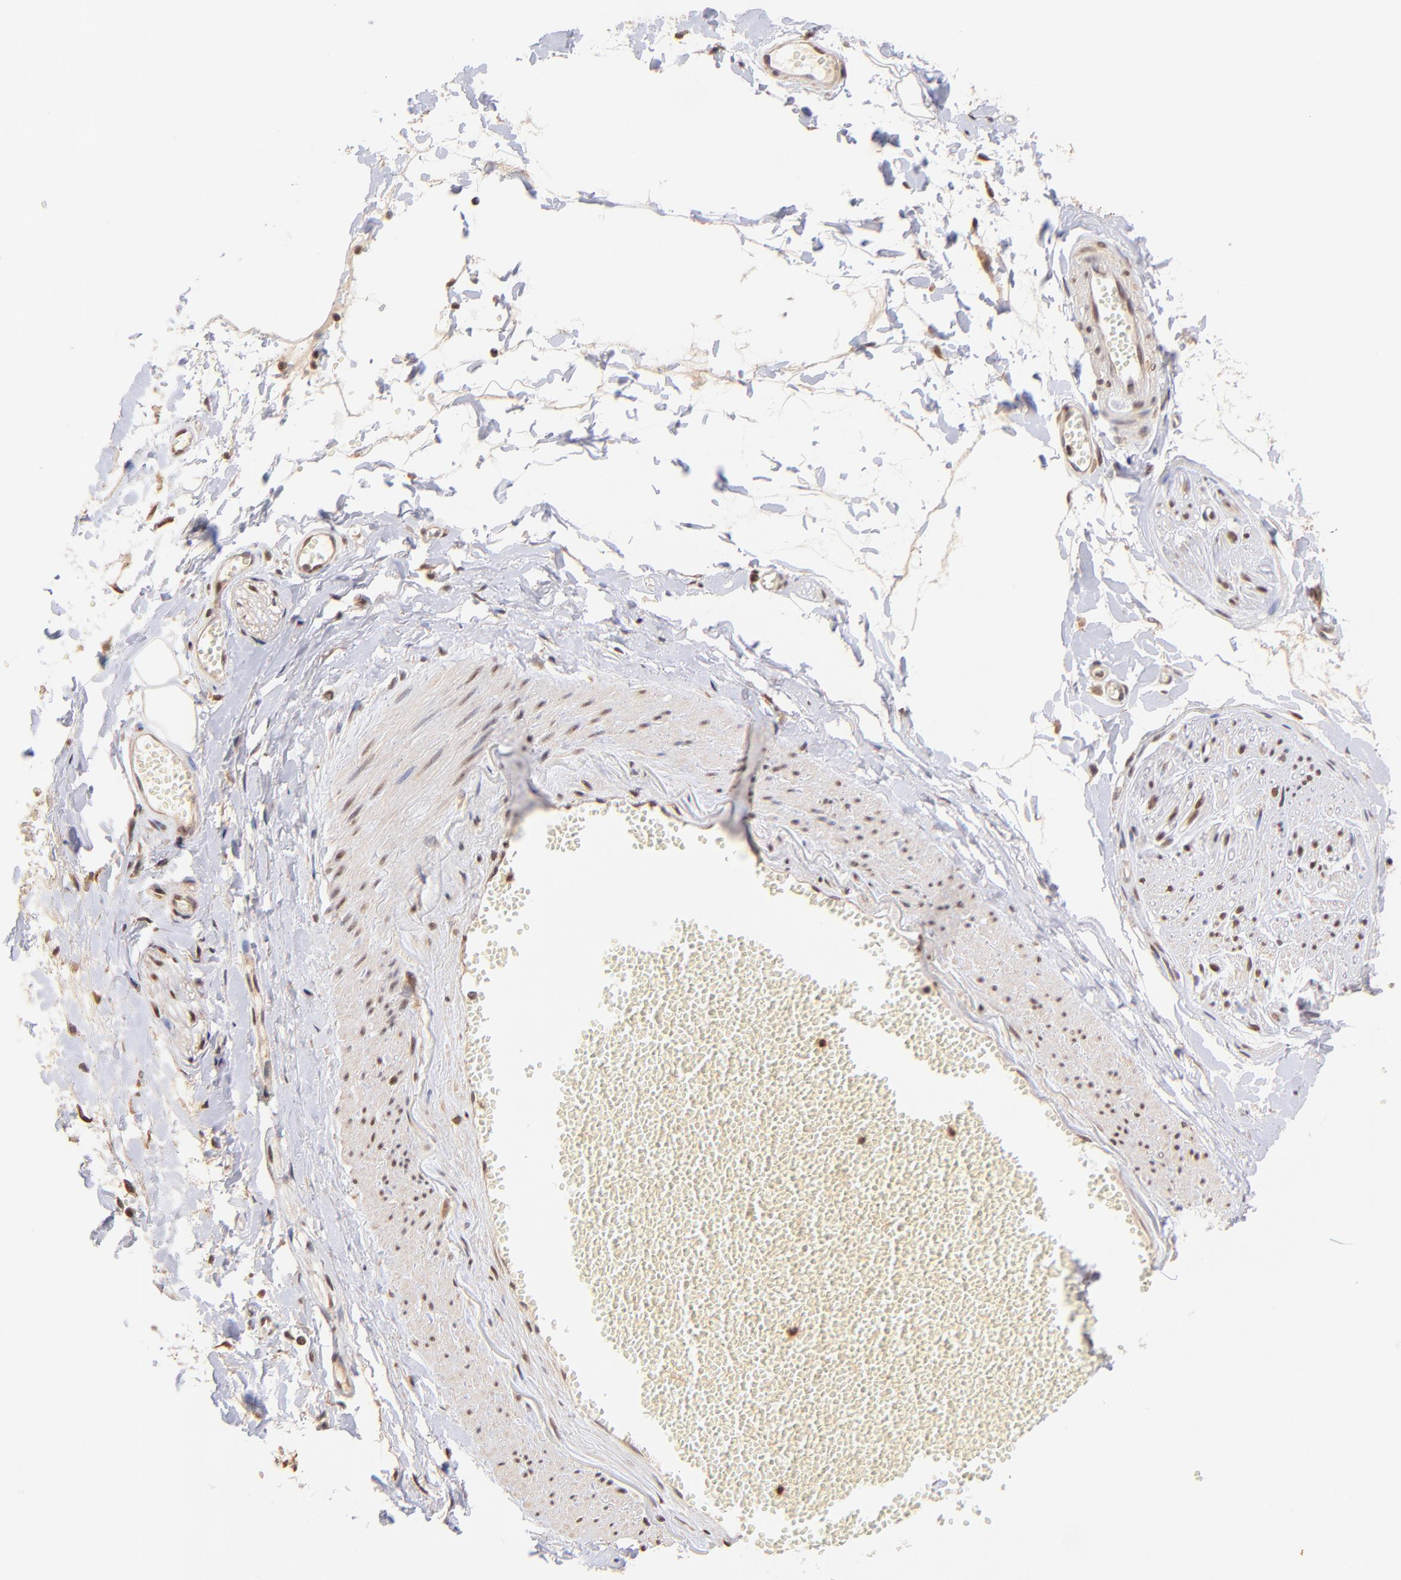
{"staining": {"intensity": "strong", "quantity": ">75%", "location": "nuclear"}, "tissue": "adipose tissue", "cell_type": "Adipocytes", "image_type": "normal", "snomed": [{"axis": "morphology", "description": "Normal tissue, NOS"}, {"axis": "morphology", "description": "Inflammation, NOS"}, {"axis": "topography", "description": "Salivary gland"}, {"axis": "topography", "description": "Peripheral nerve tissue"}], "caption": "Immunohistochemical staining of benign adipose tissue reveals strong nuclear protein expression in approximately >75% of adipocytes.", "gene": "WDR25", "patient": {"sex": "female", "age": 75}}